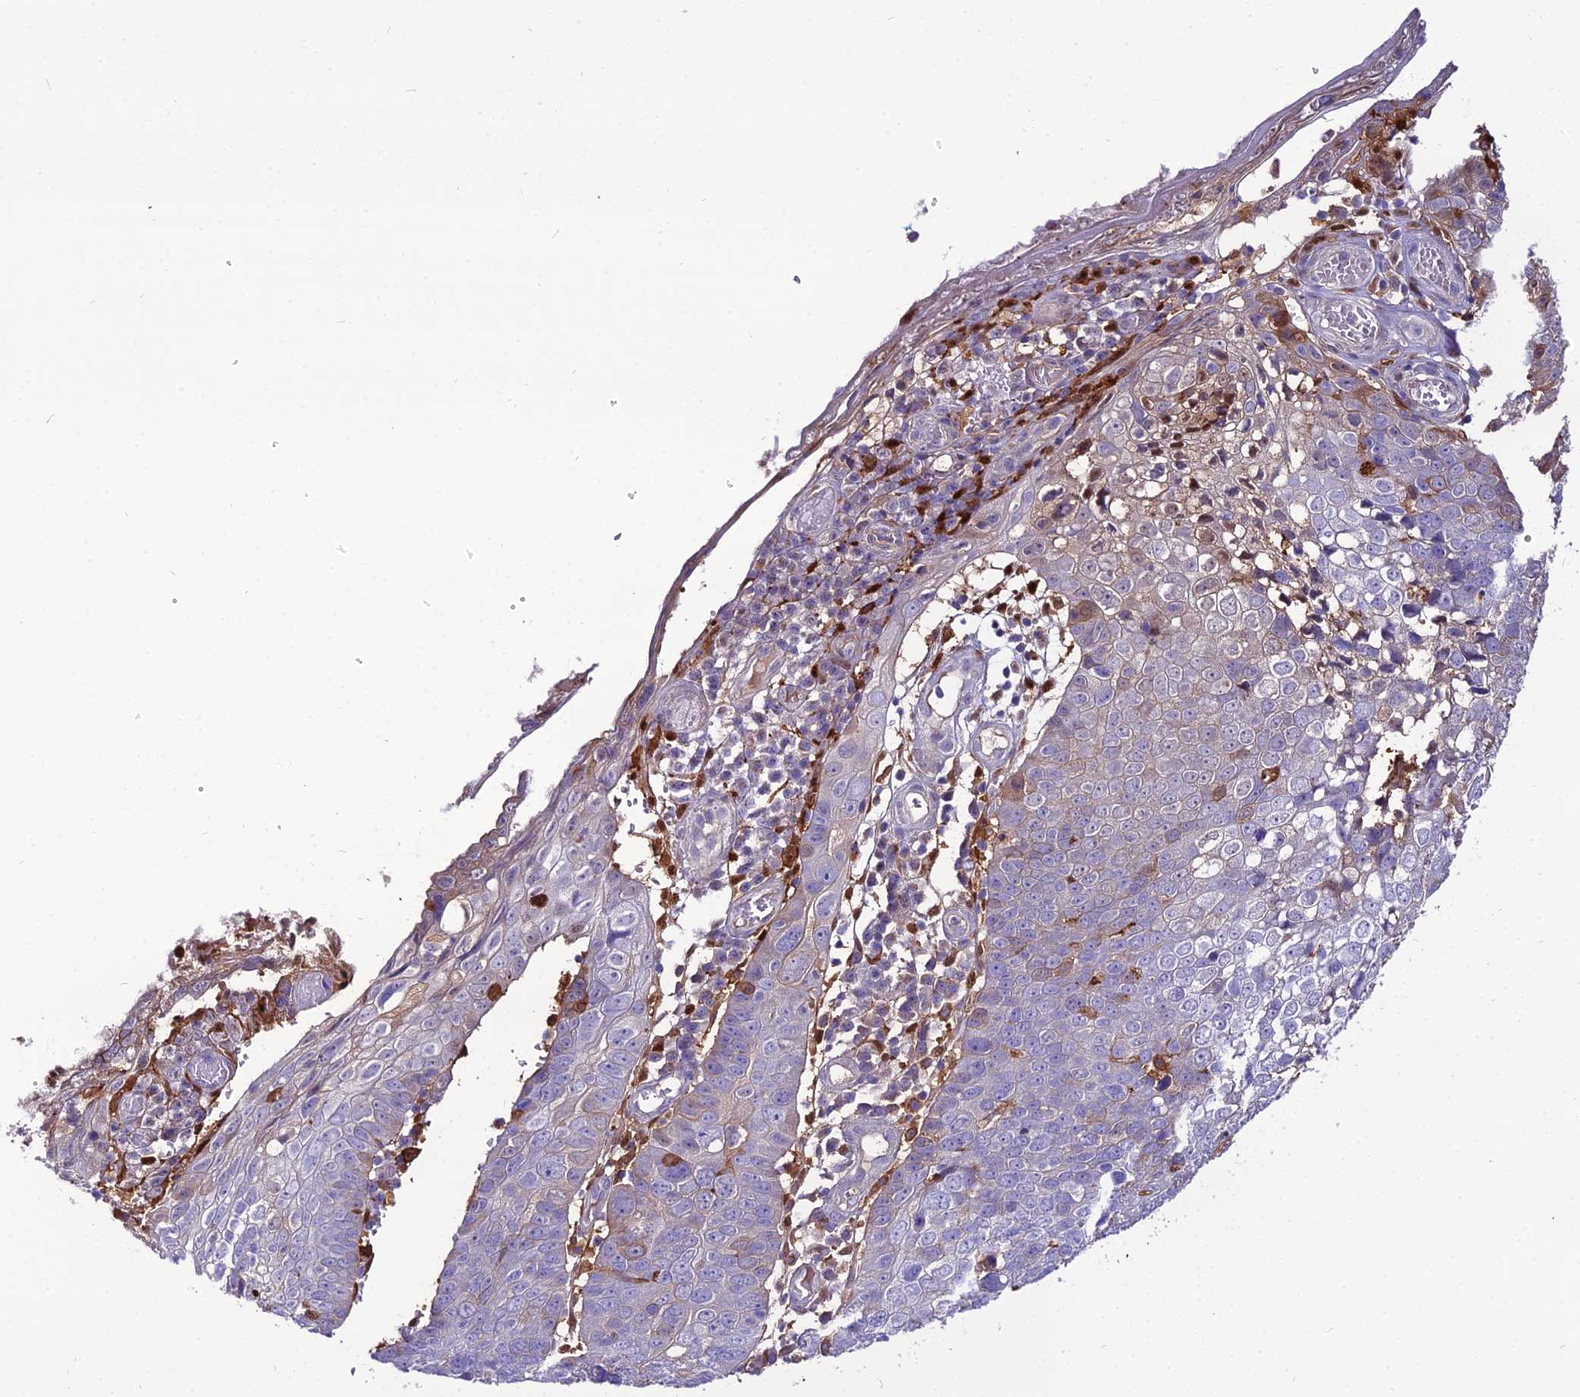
{"staining": {"intensity": "weak", "quantity": "<25%", "location": "cytoplasmic/membranous"}, "tissue": "skin cancer", "cell_type": "Tumor cells", "image_type": "cancer", "snomed": [{"axis": "morphology", "description": "Squamous cell carcinoma, NOS"}, {"axis": "topography", "description": "Skin"}], "caption": "Tumor cells are negative for brown protein staining in squamous cell carcinoma (skin). Nuclei are stained in blue.", "gene": "MB21D2", "patient": {"sex": "male", "age": 71}}